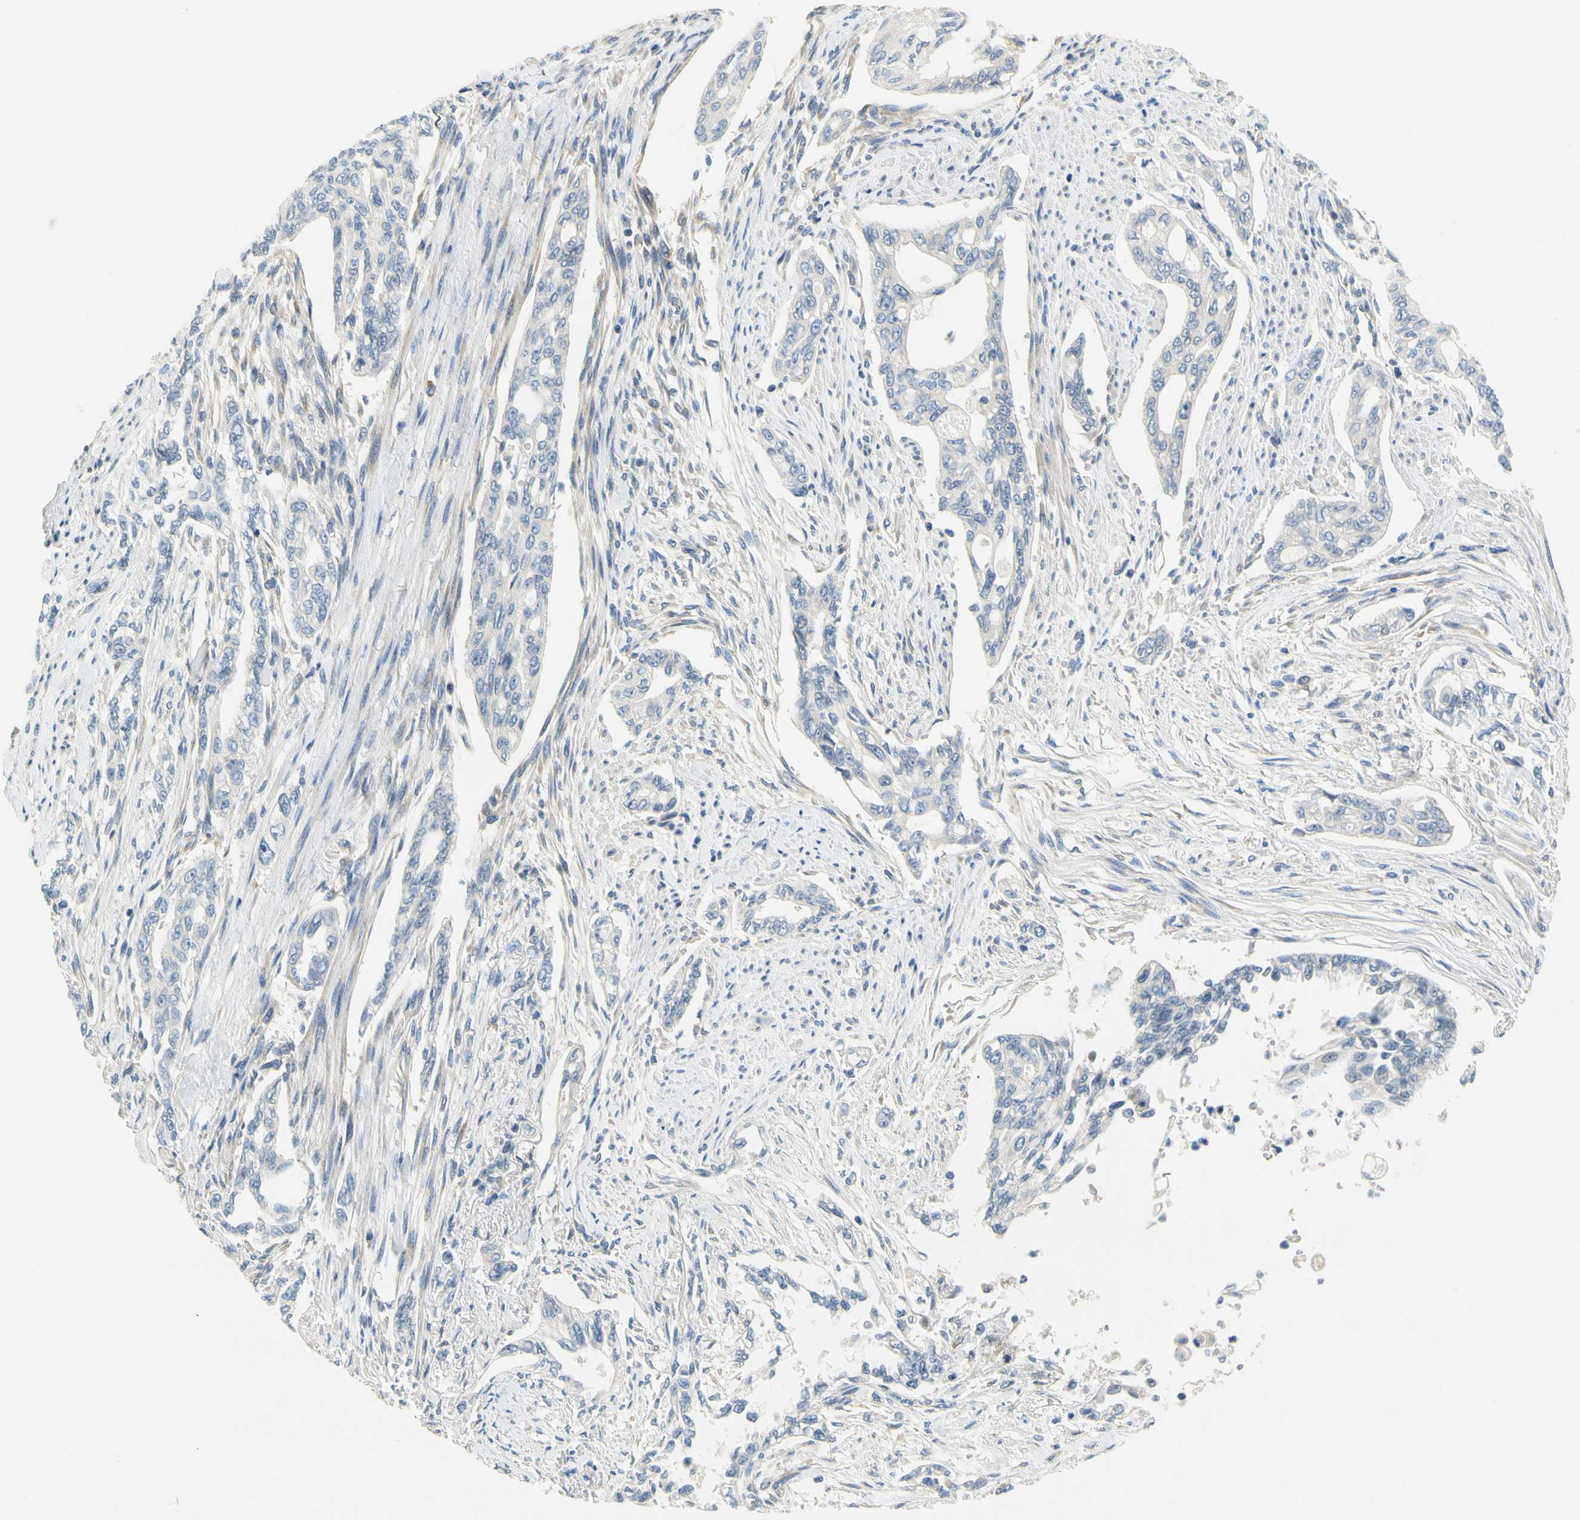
{"staining": {"intensity": "negative", "quantity": "none", "location": "none"}, "tissue": "pancreatic cancer", "cell_type": "Tumor cells", "image_type": "cancer", "snomed": [{"axis": "morphology", "description": "Normal tissue, NOS"}, {"axis": "topography", "description": "Pancreas"}], "caption": "IHC micrograph of human pancreatic cancer stained for a protein (brown), which exhibits no staining in tumor cells.", "gene": "LRRC47", "patient": {"sex": "male", "age": 42}}